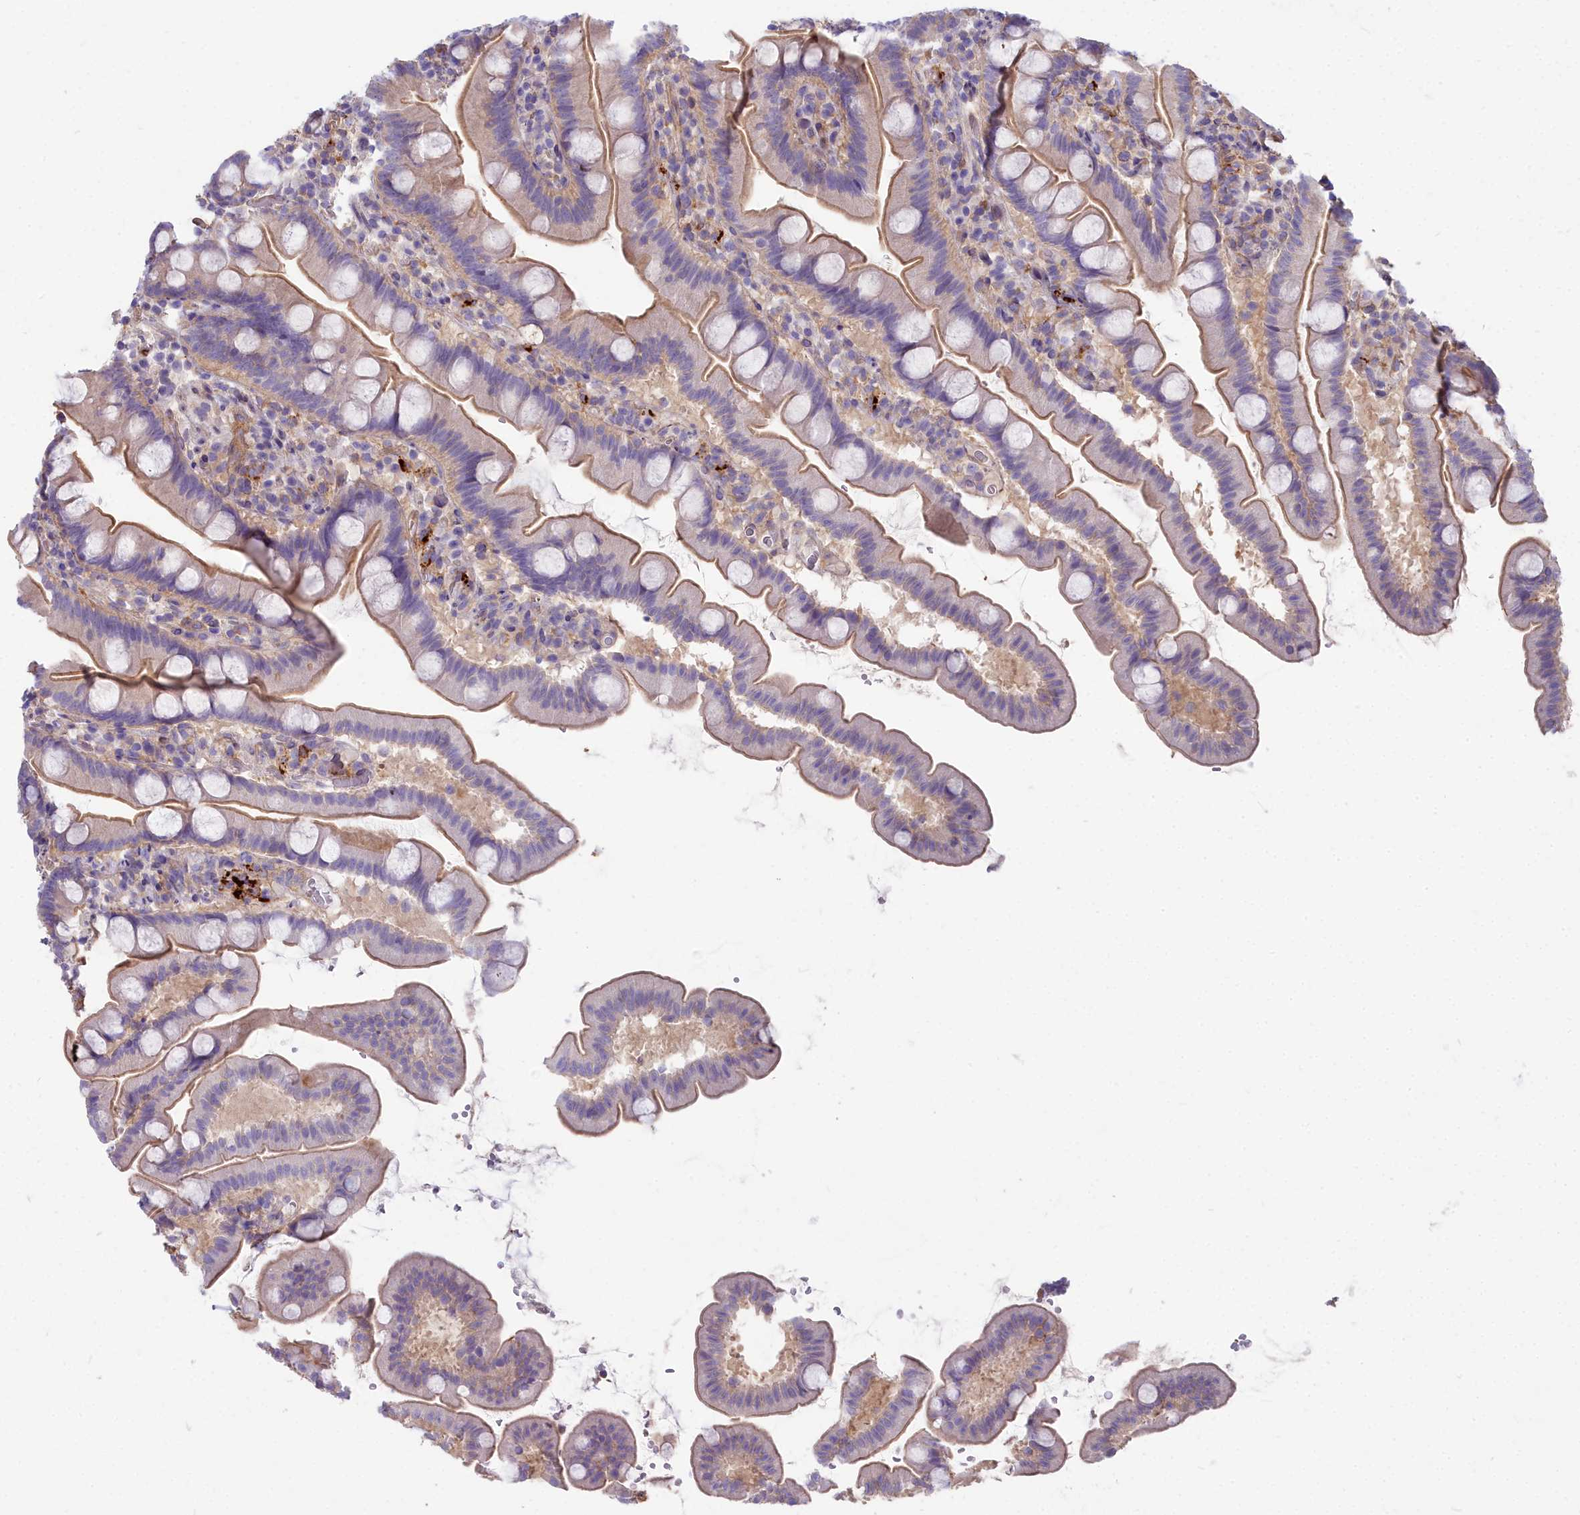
{"staining": {"intensity": "moderate", "quantity": "<25%", "location": "cytoplasmic/membranous"}, "tissue": "small intestine", "cell_type": "Glandular cells", "image_type": "normal", "snomed": [{"axis": "morphology", "description": "Normal tissue, NOS"}, {"axis": "topography", "description": "Small intestine"}], "caption": "Moderate cytoplasmic/membranous expression for a protein is identified in approximately <25% of glandular cells of unremarkable small intestine using IHC.", "gene": "HLA", "patient": {"sex": "female", "age": 68}}